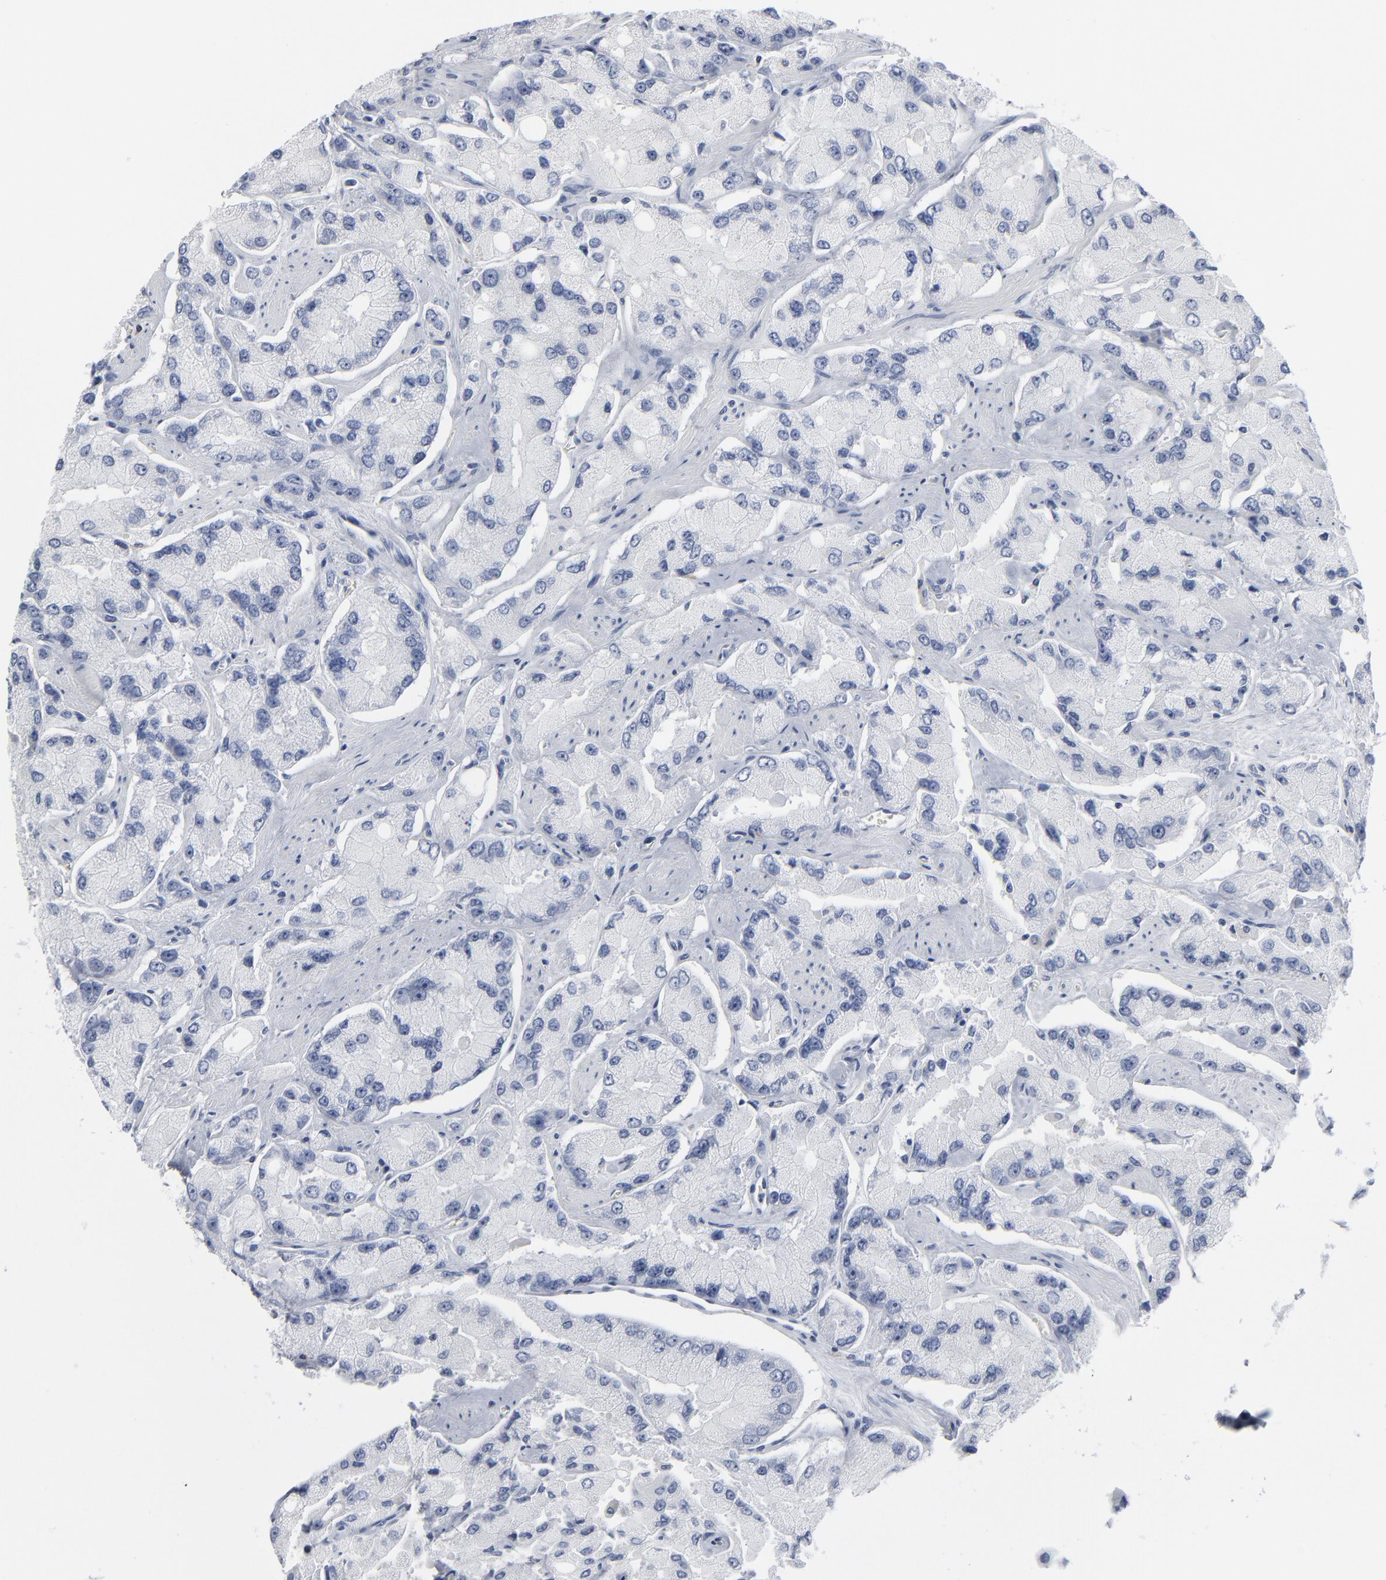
{"staining": {"intensity": "negative", "quantity": "none", "location": "none"}, "tissue": "prostate cancer", "cell_type": "Tumor cells", "image_type": "cancer", "snomed": [{"axis": "morphology", "description": "Adenocarcinoma, High grade"}, {"axis": "topography", "description": "Prostate"}], "caption": "Immunohistochemistry of human prostate cancer (high-grade adenocarcinoma) demonstrates no staining in tumor cells. (DAB (3,3'-diaminobenzidine) immunohistochemistry visualized using brightfield microscopy, high magnification).", "gene": "PAGE1", "patient": {"sex": "male", "age": 58}}